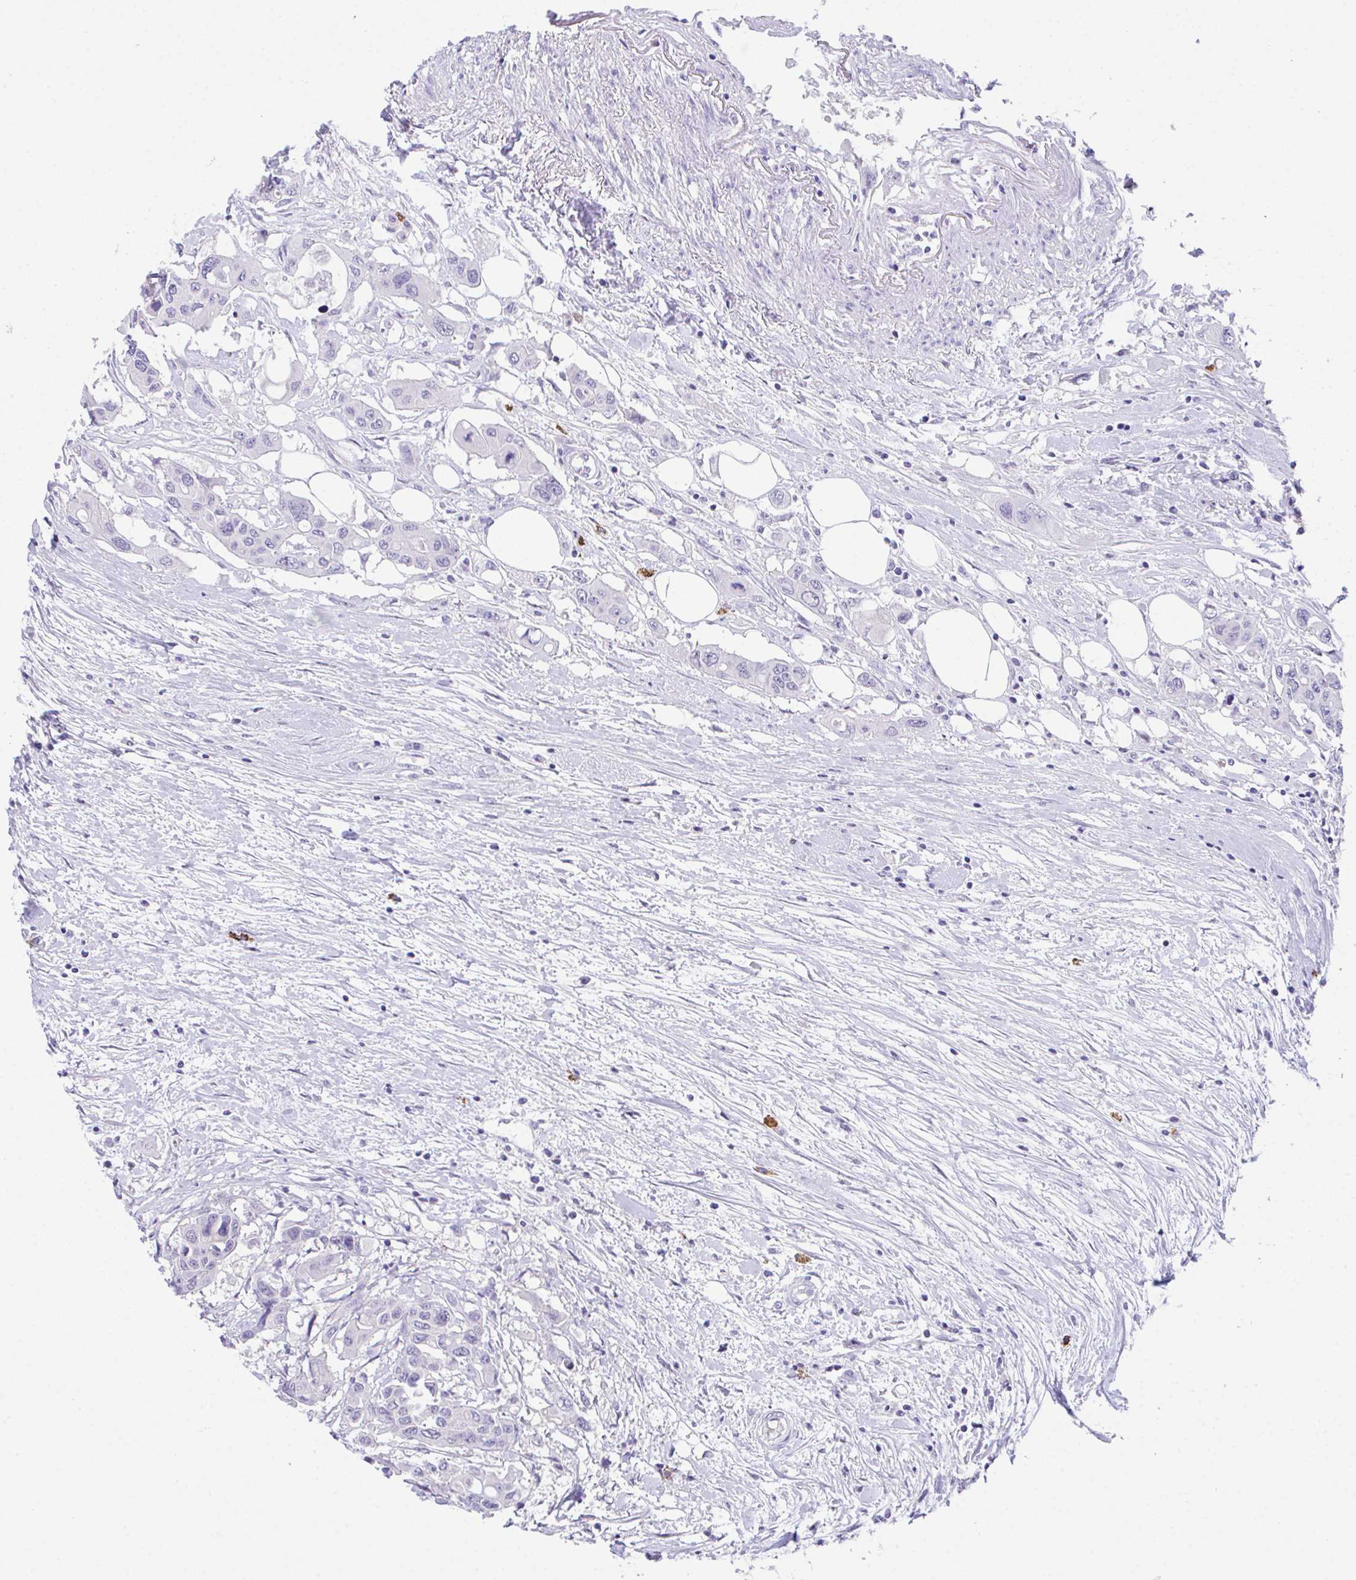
{"staining": {"intensity": "negative", "quantity": "none", "location": "none"}, "tissue": "colorectal cancer", "cell_type": "Tumor cells", "image_type": "cancer", "snomed": [{"axis": "morphology", "description": "Adenocarcinoma, NOS"}, {"axis": "topography", "description": "Colon"}], "caption": "The micrograph demonstrates no staining of tumor cells in colorectal cancer. (Immunohistochemistry (ihc), brightfield microscopy, high magnification).", "gene": "HACD4", "patient": {"sex": "male", "age": 77}}